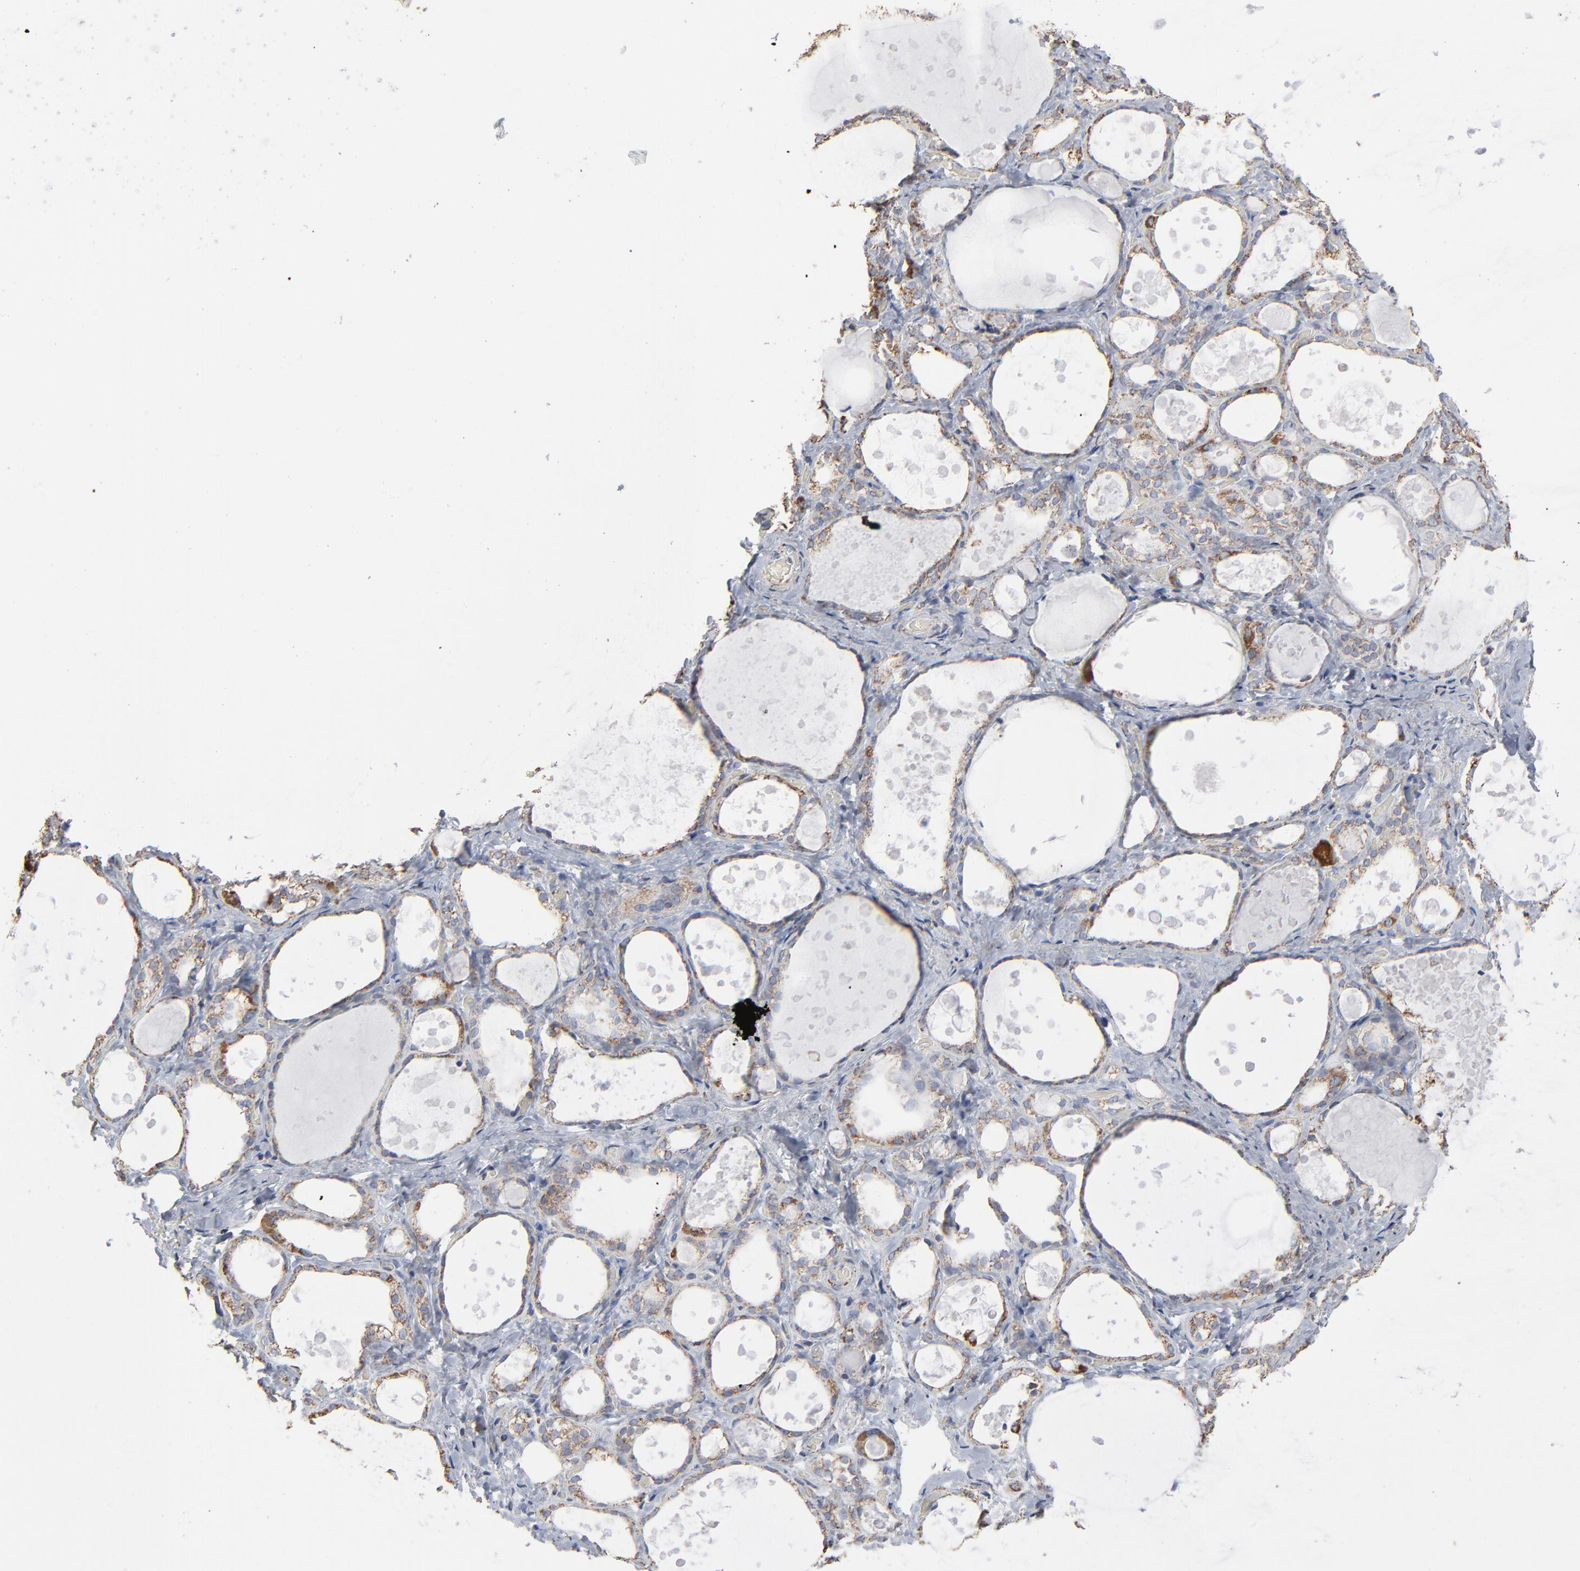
{"staining": {"intensity": "moderate", "quantity": ">75%", "location": "cytoplasmic/membranous"}, "tissue": "thyroid gland", "cell_type": "Glandular cells", "image_type": "normal", "snomed": [{"axis": "morphology", "description": "Normal tissue, NOS"}, {"axis": "topography", "description": "Thyroid gland"}], "caption": "IHC micrograph of benign thyroid gland stained for a protein (brown), which shows medium levels of moderate cytoplasmic/membranous expression in approximately >75% of glandular cells.", "gene": "UQCRC1", "patient": {"sex": "female", "age": 75}}